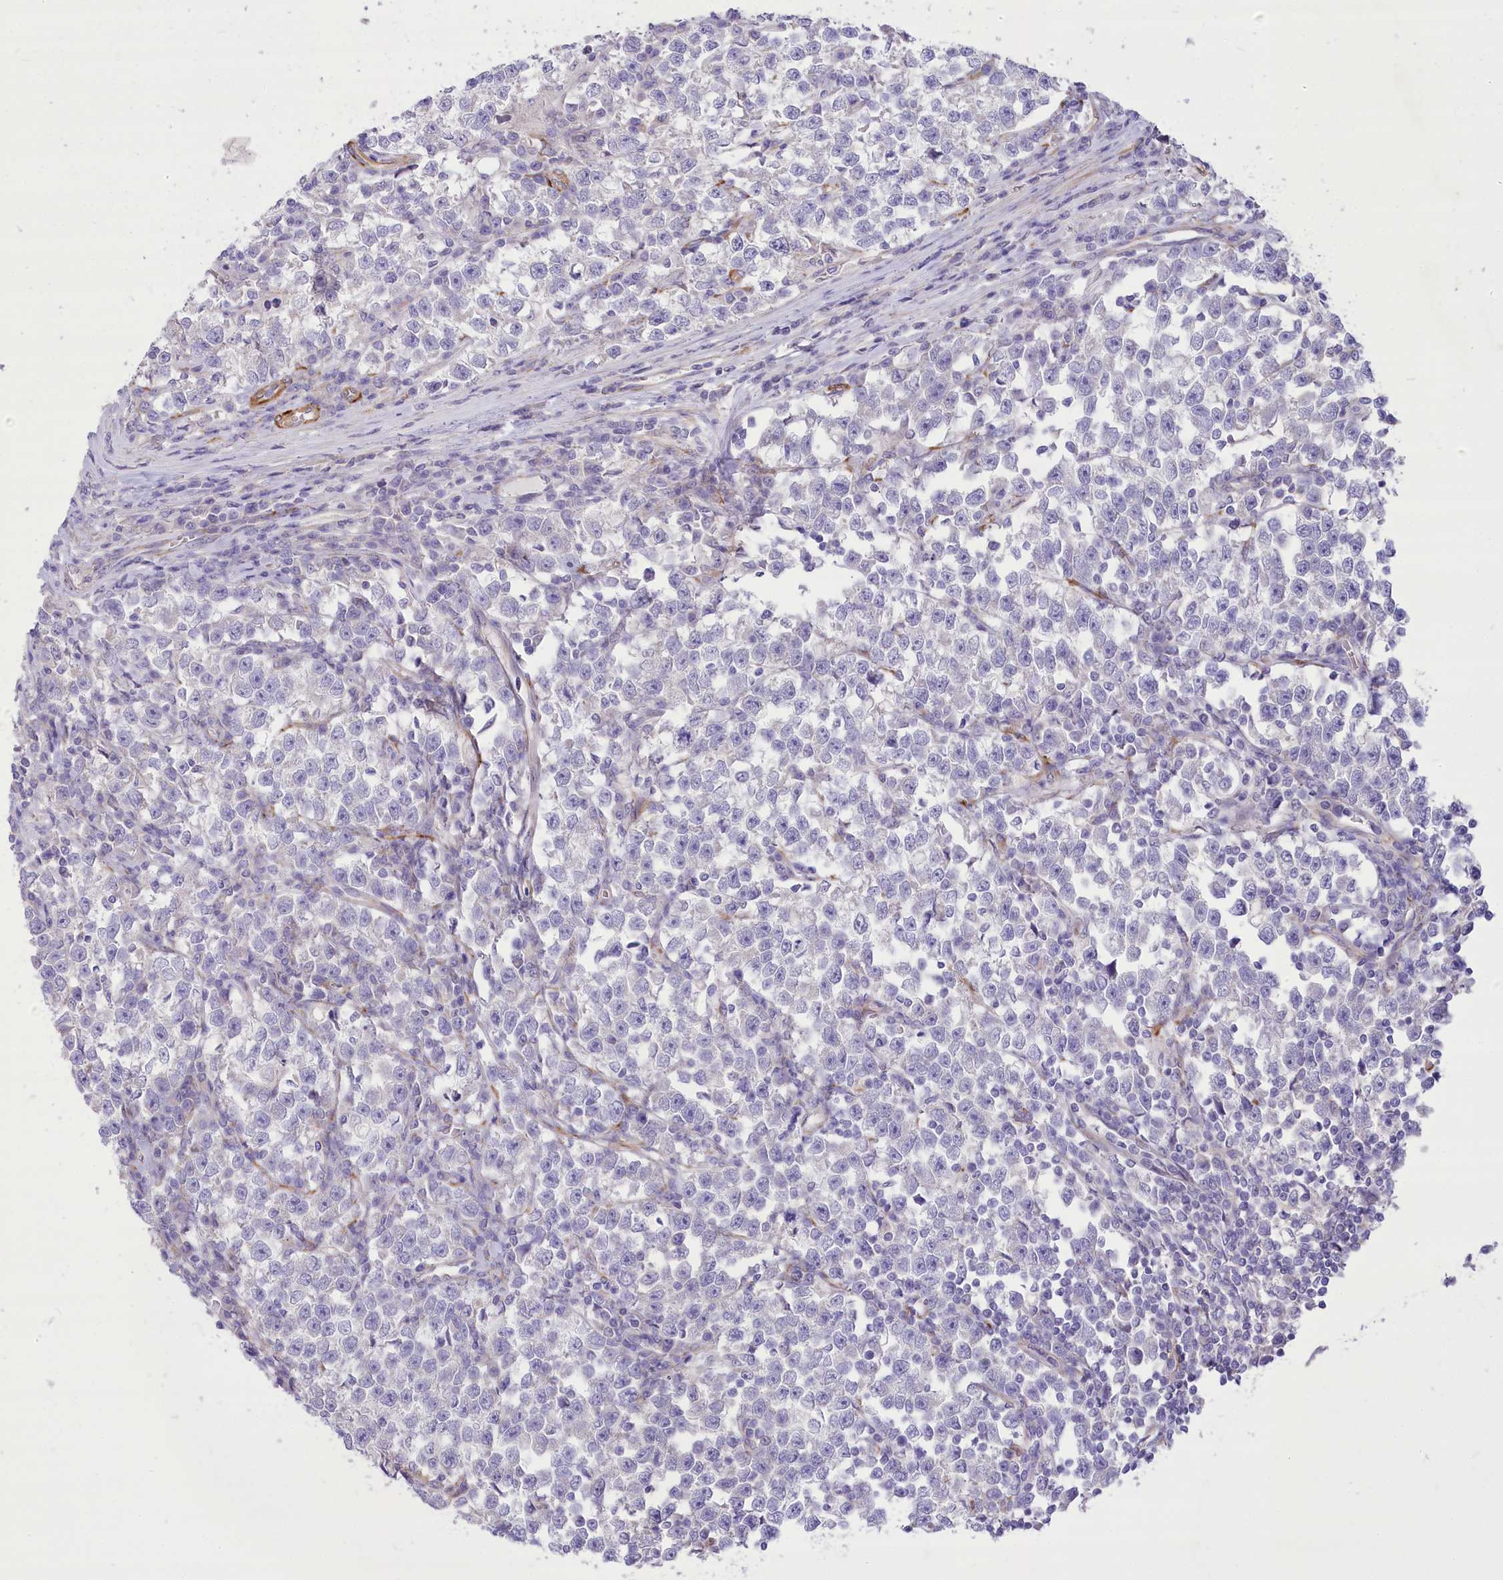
{"staining": {"intensity": "negative", "quantity": "none", "location": "none"}, "tissue": "testis cancer", "cell_type": "Tumor cells", "image_type": "cancer", "snomed": [{"axis": "morphology", "description": "Normal tissue, NOS"}, {"axis": "morphology", "description": "Seminoma, NOS"}, {"axis": "topography", "description": "Testis"}], "caption": "Immunohistochemical staining of human testis seminoma reveals no significant expression in tumor cells.", "gene": "ANGPTL3", "patient": {"sex": "male", "age": 43}}